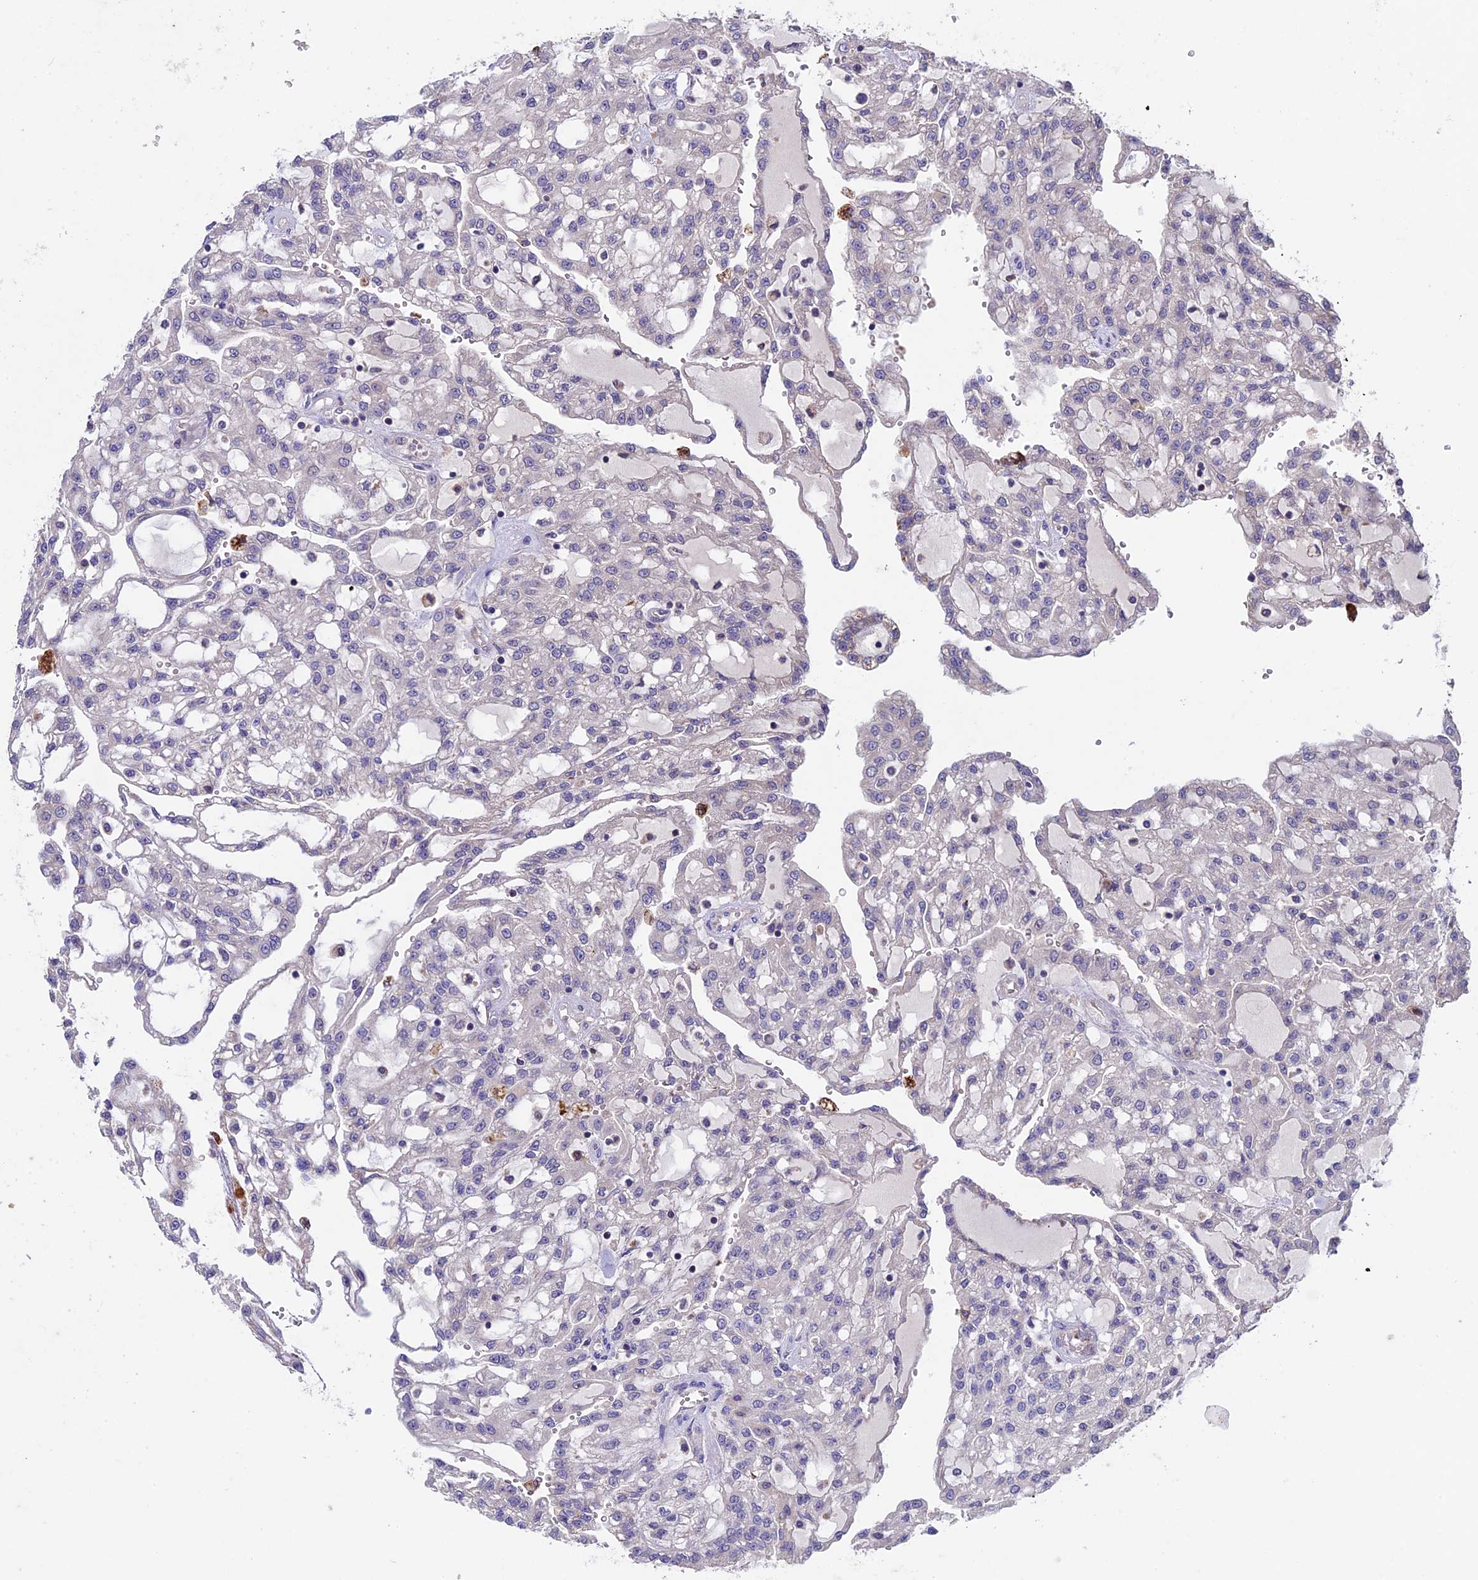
{"staining": {"intensity": "negative", "quantity": "none", "location": "none"}, "tissue": "renal cancer", "cell_type": "Tumor cells", "image_type": "cancer", "snomed": [{"axis": "morphology", "description": "Adenocarcinoma, NOS"}, {"axis": "topography", "description": "Kidney"}], "caption": "This is an IHC photomicrograph of renal cancer. There is no positivity in tumor cells.", "gene": "RNF17", "patient": {"sex": "male", "age": 63}}